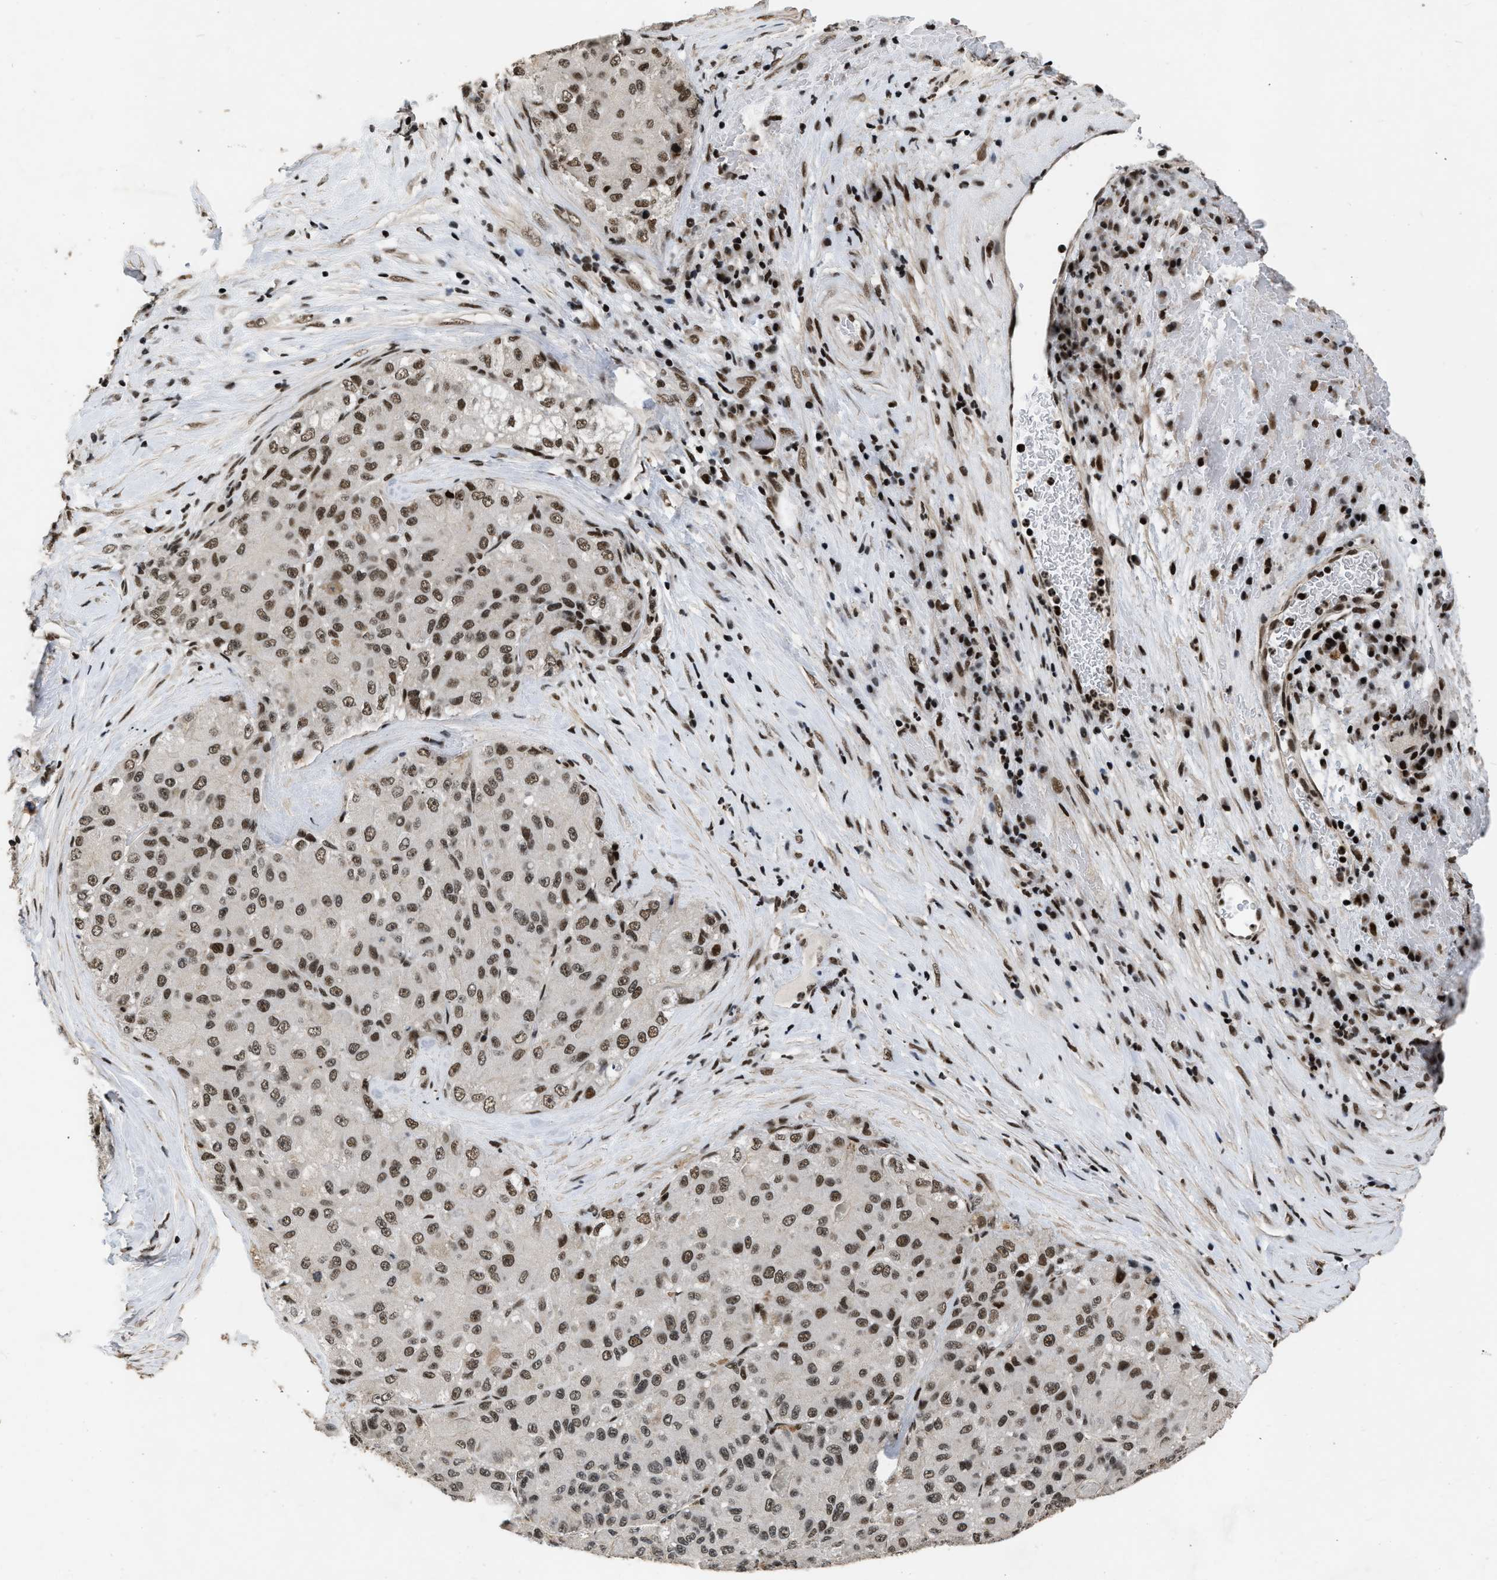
{"staining": {"intensity": "moderate", "quantity": ">75%", "location": "nuclear"}, "tissue": "liver cancer", "cell_type": "Tumor cells", "image_type": "cancer", "snomed": [{"axis": "morphology", "description": "Carcinoma, Hepatocellular, NOS"}, {"axis": "topography", "description": "Liver"}], "caption": "Immunohistochemistry (IHC) of liver hepatocellular carcinoma displays medium levels of moderate nuclear staining in about >75% of tumor cells.", "gene": "SMARCB1", "patient": {"sex": "male", "age": 80}}